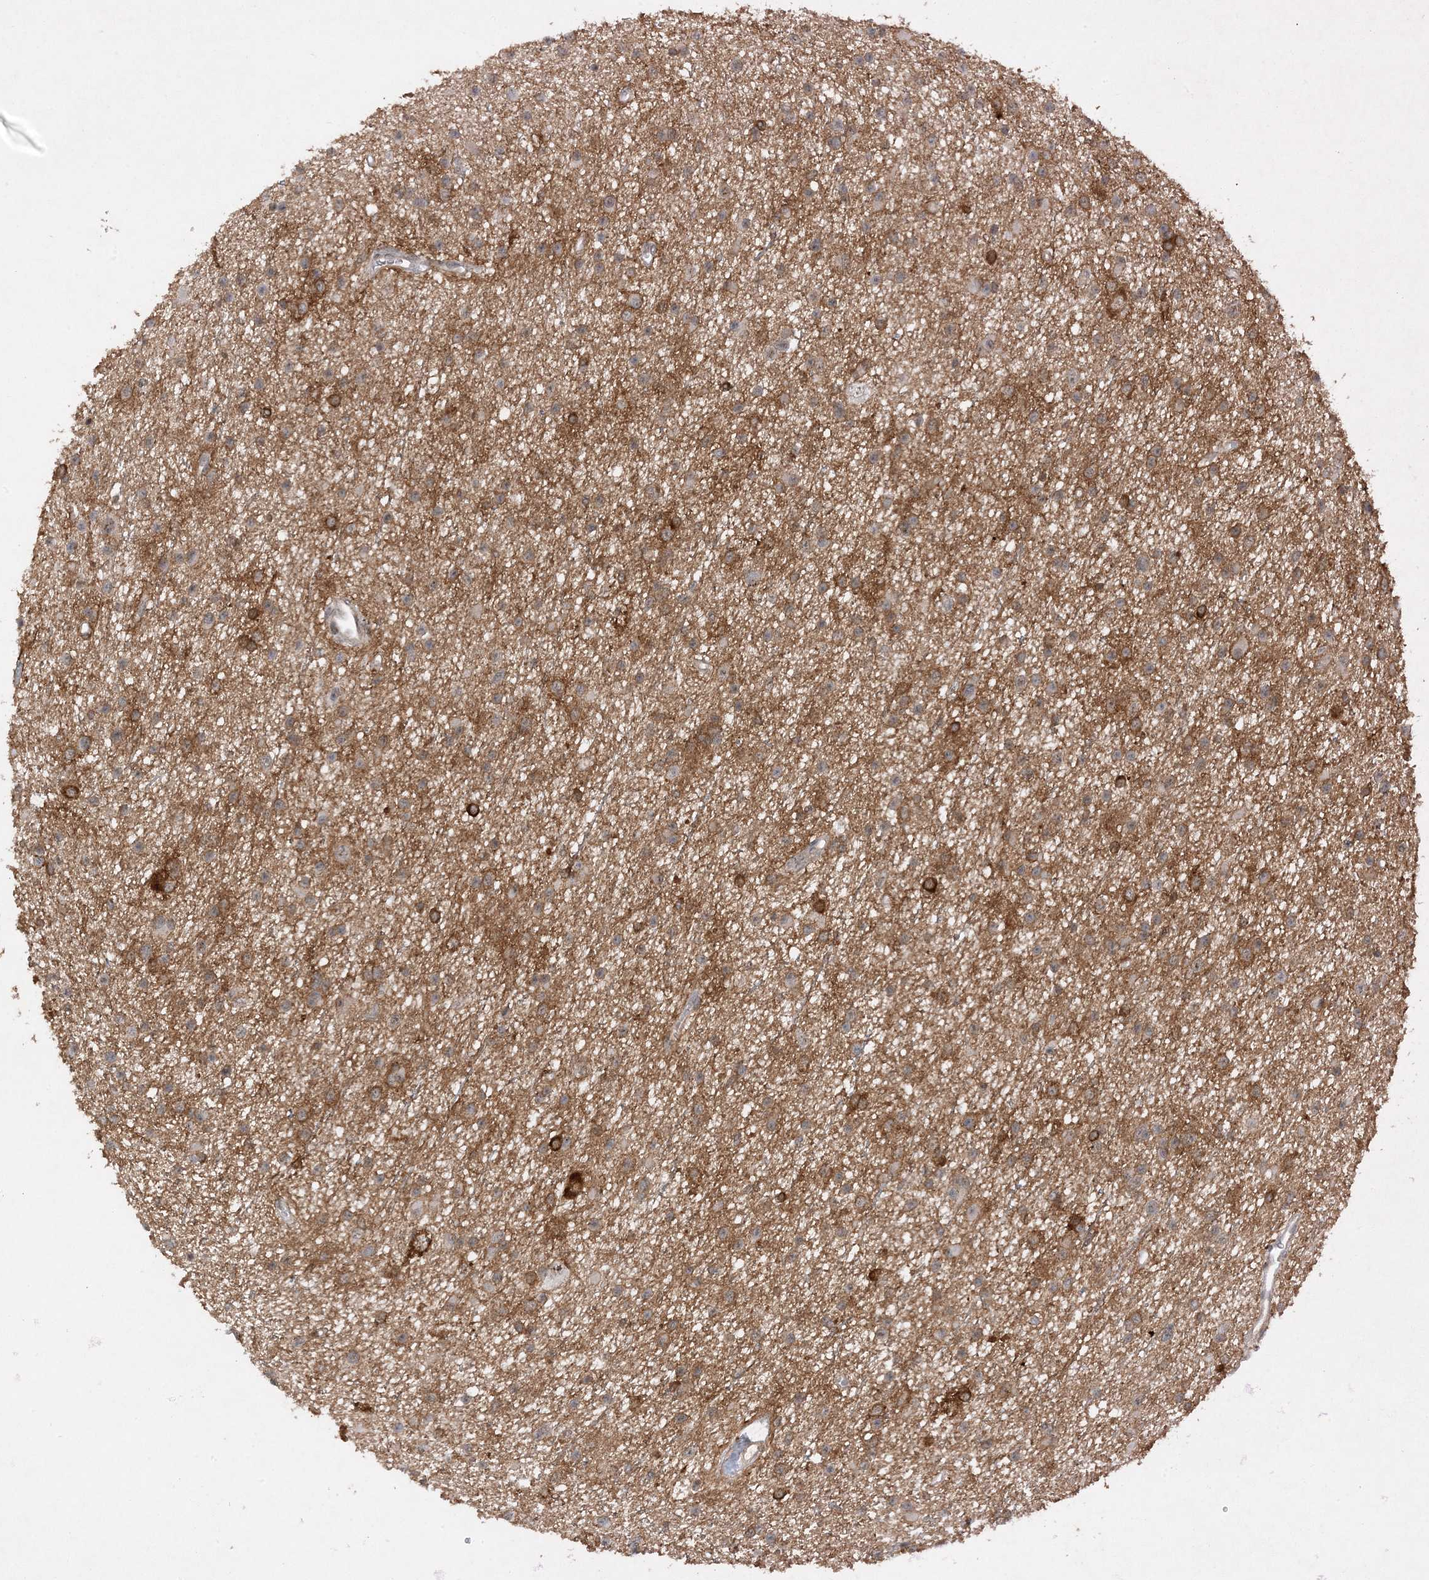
{"staining": {"intensity": "moderate", "quantity": ">75%", "location": "cytoplasmic/membranous"}, "tissue": "glioma", "cell_type": "Tumor cells", "image_type": "cancer", "snomed": [{"axis": "morphology", "description": "Glioma, malignant, Low grade"}, {"axis": "topography", "description": "Cerebral cortex"}], "caption": "Low-grade glioma (malignant) stained with DAB (3,3'-diaminobenzidine) IHC exhibits medium levels of moderate cytoplasmic/membranous positivity in approximately >75% of tumor cells.", "gene": "MAST3", "patient": {"sex": "female", "age": 39}}